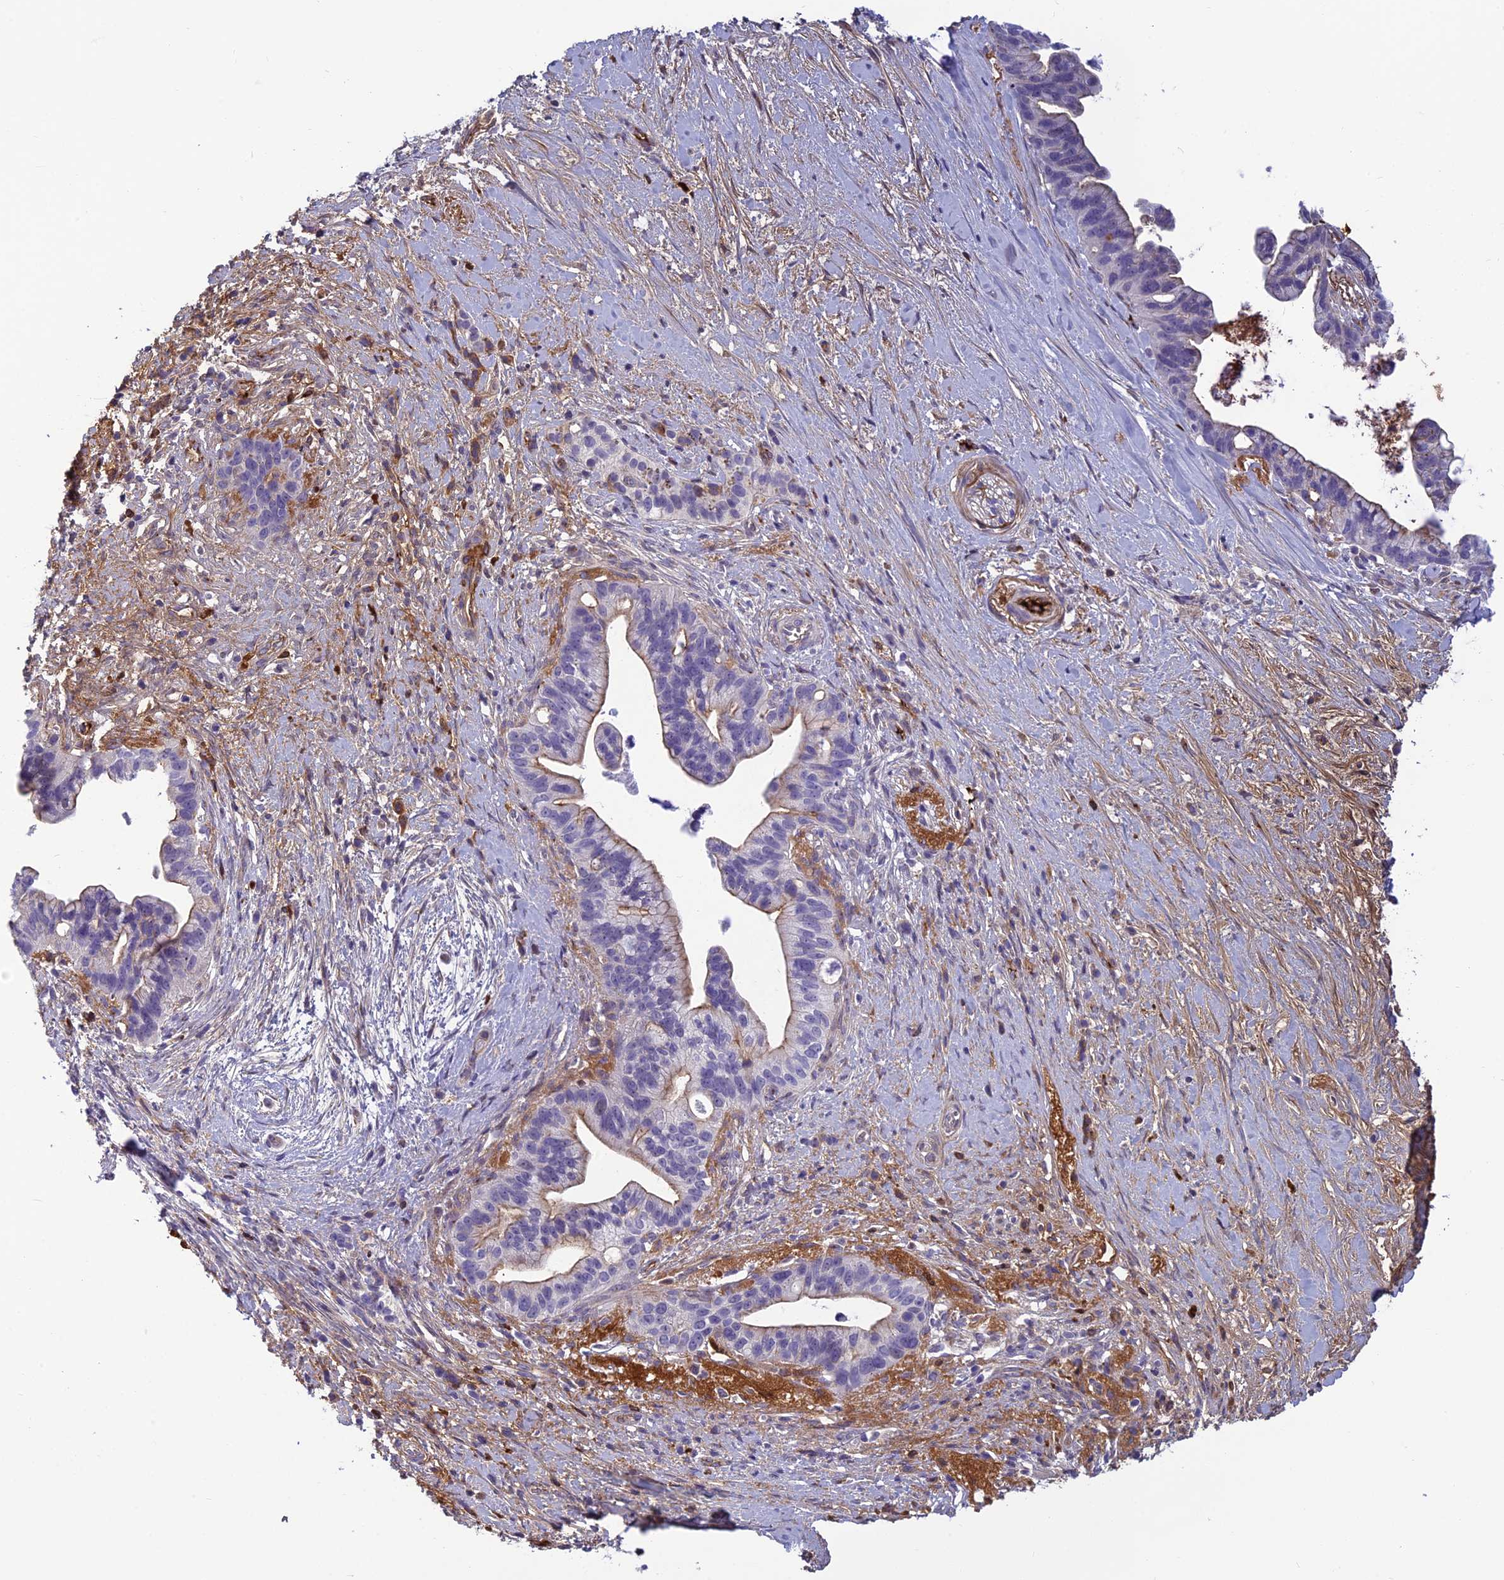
{"staining": {"intensity": "moderate", "quantity": "<25%", "location": "cytoplasmic/membranous"}, "tissue": "pancreatic cancer", "cell_type": "Tumor cells", "image_type": "cancer", "snomed": [{"axis": "morphology", "description": "Adenocarcinoma, NOS"}, {"axis": "topography", "description": "Pancreas"}], "caption": "Pancreatic adenocarcinoma was stained to show a protein in brown. There is low levels of moderate cytoplasmic/membranous expression in about <25% of tumor cells.", "gene": "CLEC11A", "patient": {"sex": "female", "age": 83}}